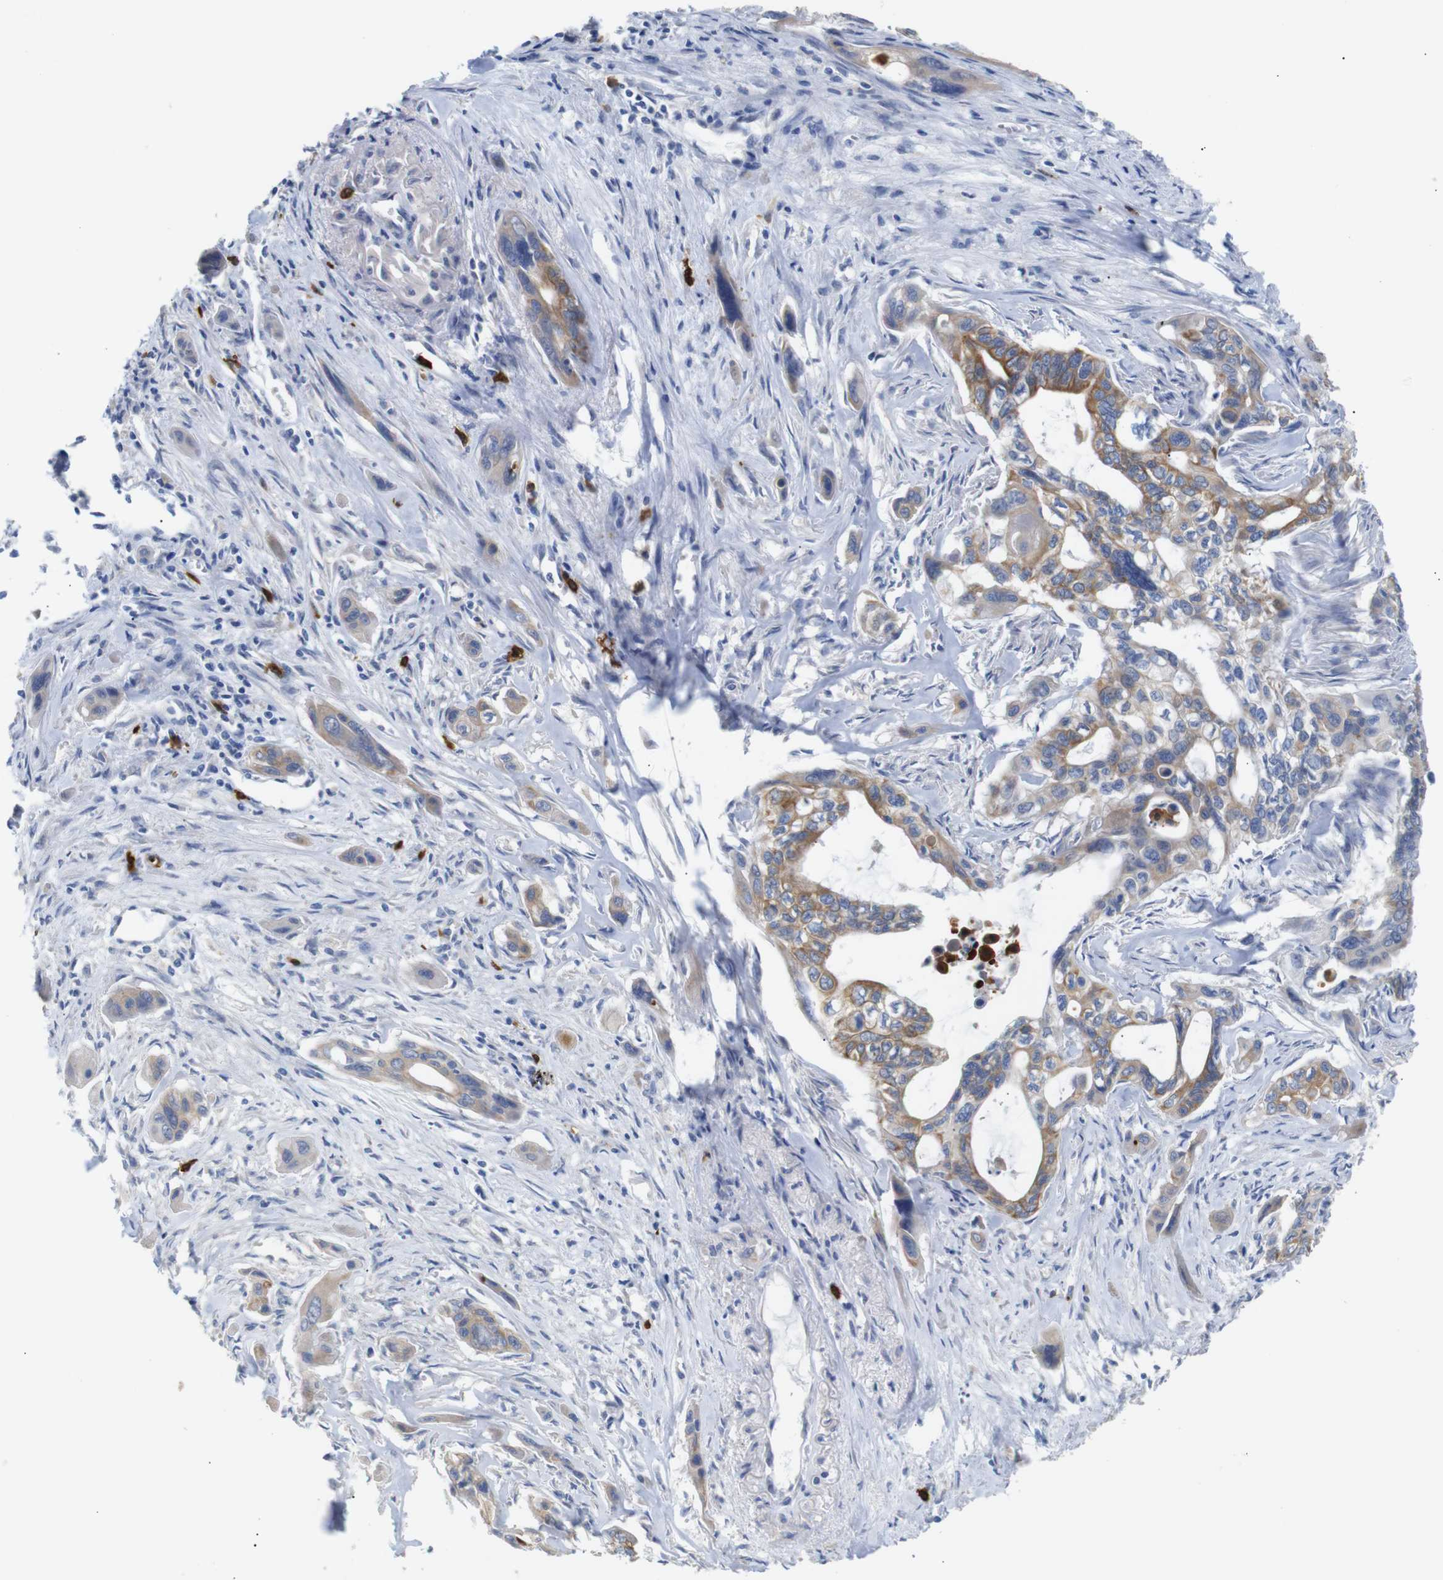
{"staining": {"intensity": "moderate", "quantity": ">75%", "location": "cytoplasmic/membranous"}, "tissue": "pancreatic cancer", "cell_type": "Tumor cells", "image_type": "cancer", "snomed": [{"axis": "morphology", "description": "Adenocarcinoma, NOS"}, {"axis": "topography", "description": "Pancreas"}], "caption": "A brown stain labels moderate cytoplasmic/membranous staining of a protein in pancreatic adenocarcinoma tumor cells.", "gene": "ALOX15", "patient": {"sex": "male", "age": 73}}